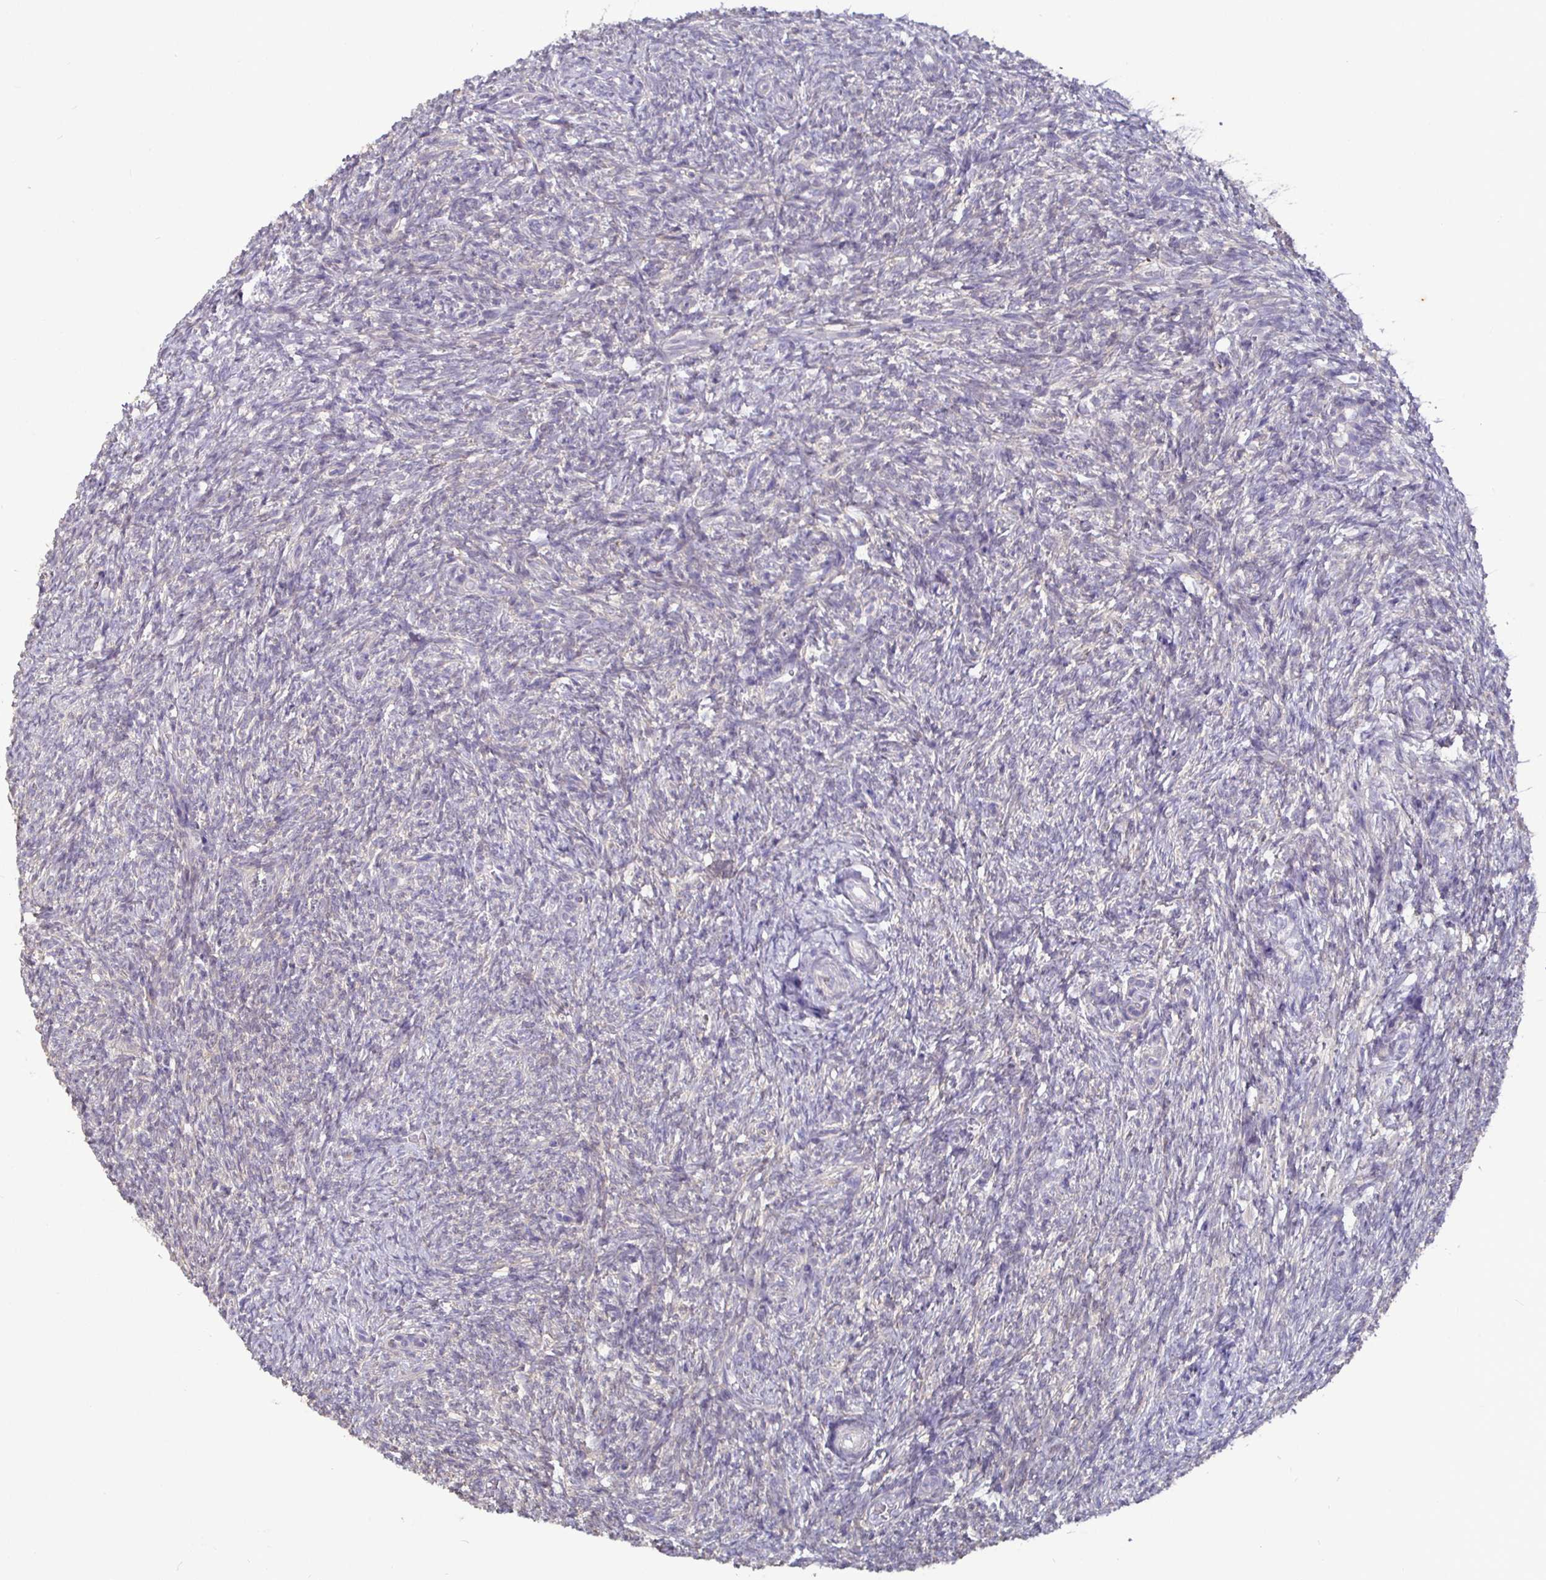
{"staining": {"intensity": "negative", "quantity": "none", "location": "none"}, "tissue": "ovary", "cell_type": "Ovarian stroma cells", "image_type": "normal", "snomed": [{"axis": "morphology", "description": "Normal tissue, NOS"}, {"axis": "topography", "description": "Ovary"}], "caption": "Ovarian stroma cells show no significant protein staining in benign ovary. (DAB (3,3'-diaminobenzidine) immunohistochemistry, high magnification).", "gene": "SHISA4", "patient": {"sex": "female", "age": 39}}